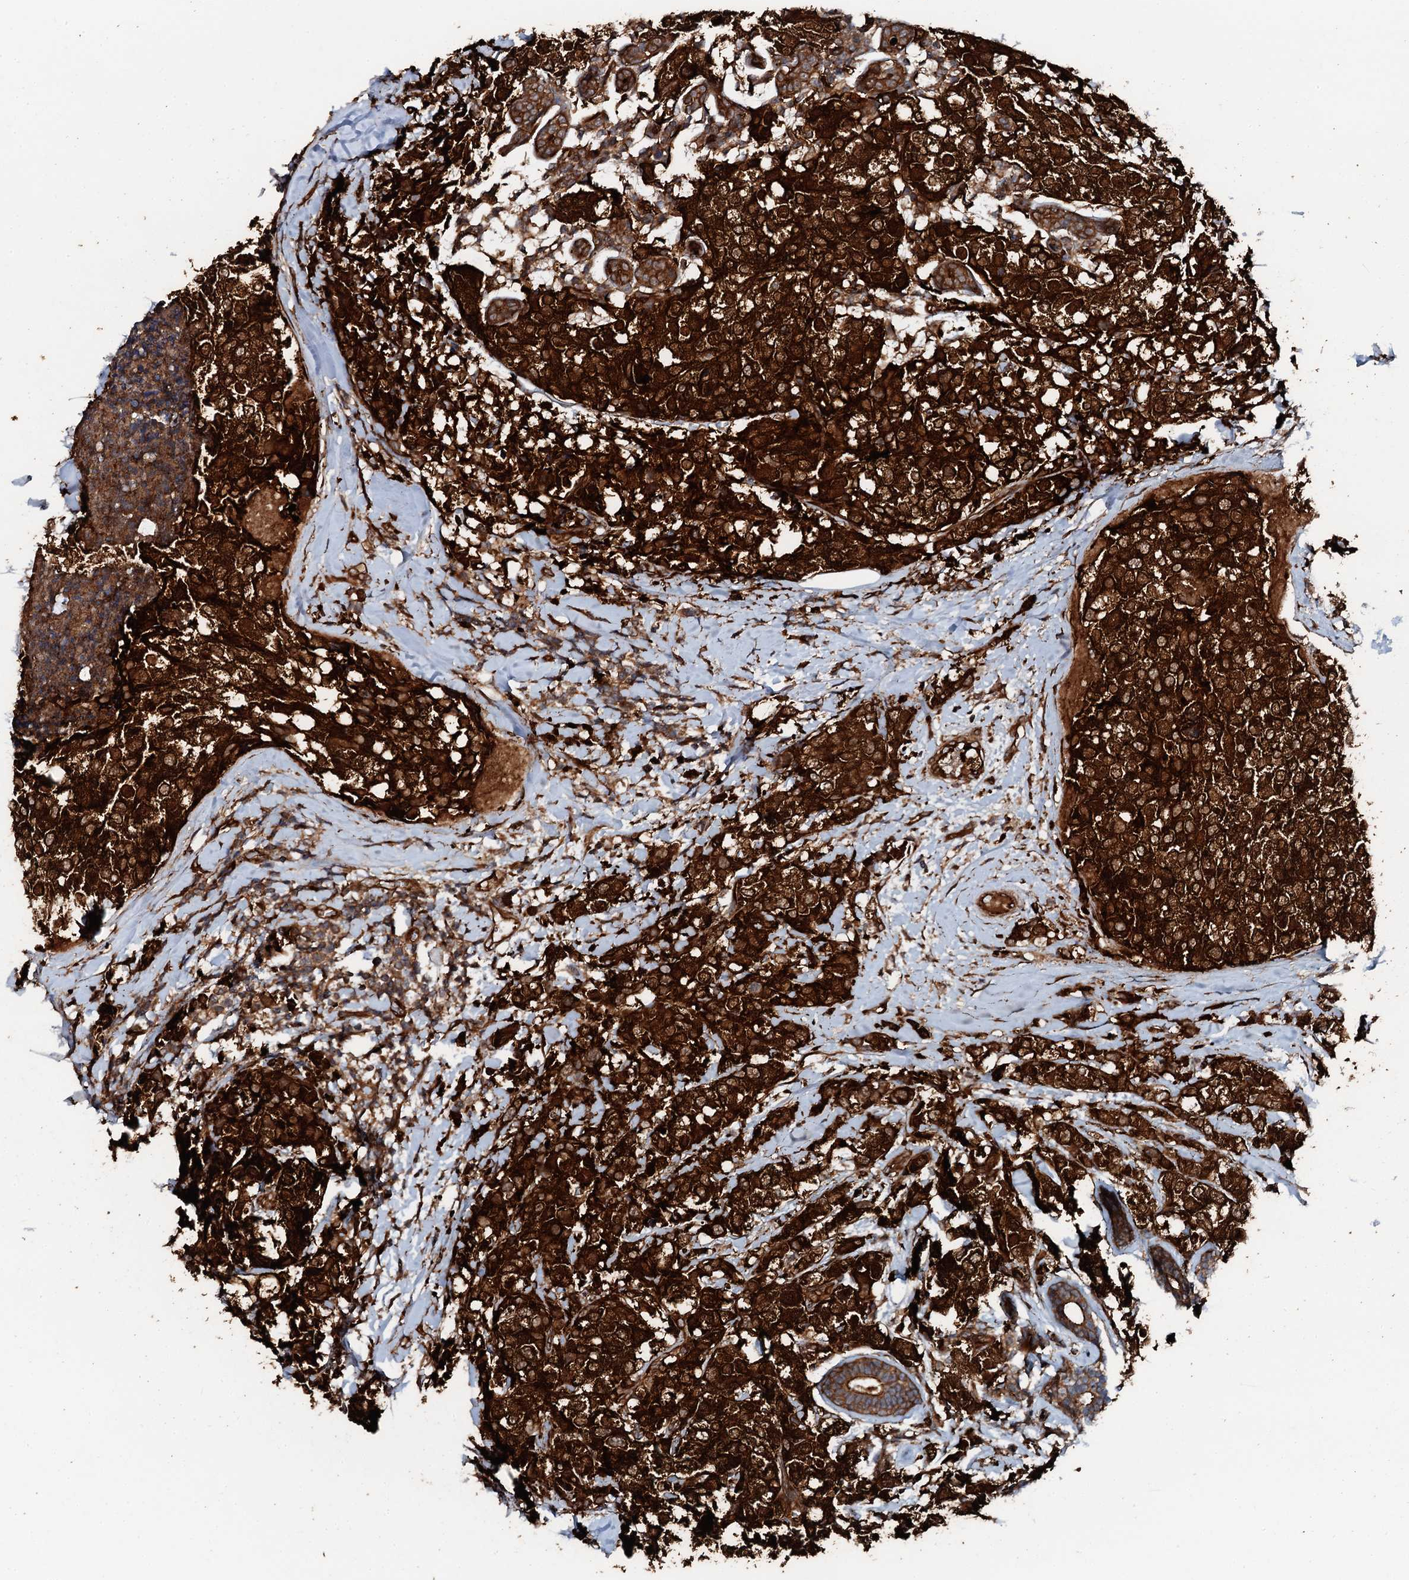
{"staining": {"intensity": "strong", "quantity": ">75%", "location": "cytoplasmic/membranous"}, "tissue": "breast cancer", "cell_type": "Tumor cells", "image_type": "cancer", "snomed": [{"axis": "morphology", "description": "Lobular carcinoma"}, {"axis": "topography", "description": "Breast"}], "caption": "Breast lobular carcinoma stained for a protein (brown) displays strong cytoplasmic/membranous positive expression in approximately >75% of tumor cells.", "gene": "FLYWCH1", "patient": {"sex": "female", "age": 59}}